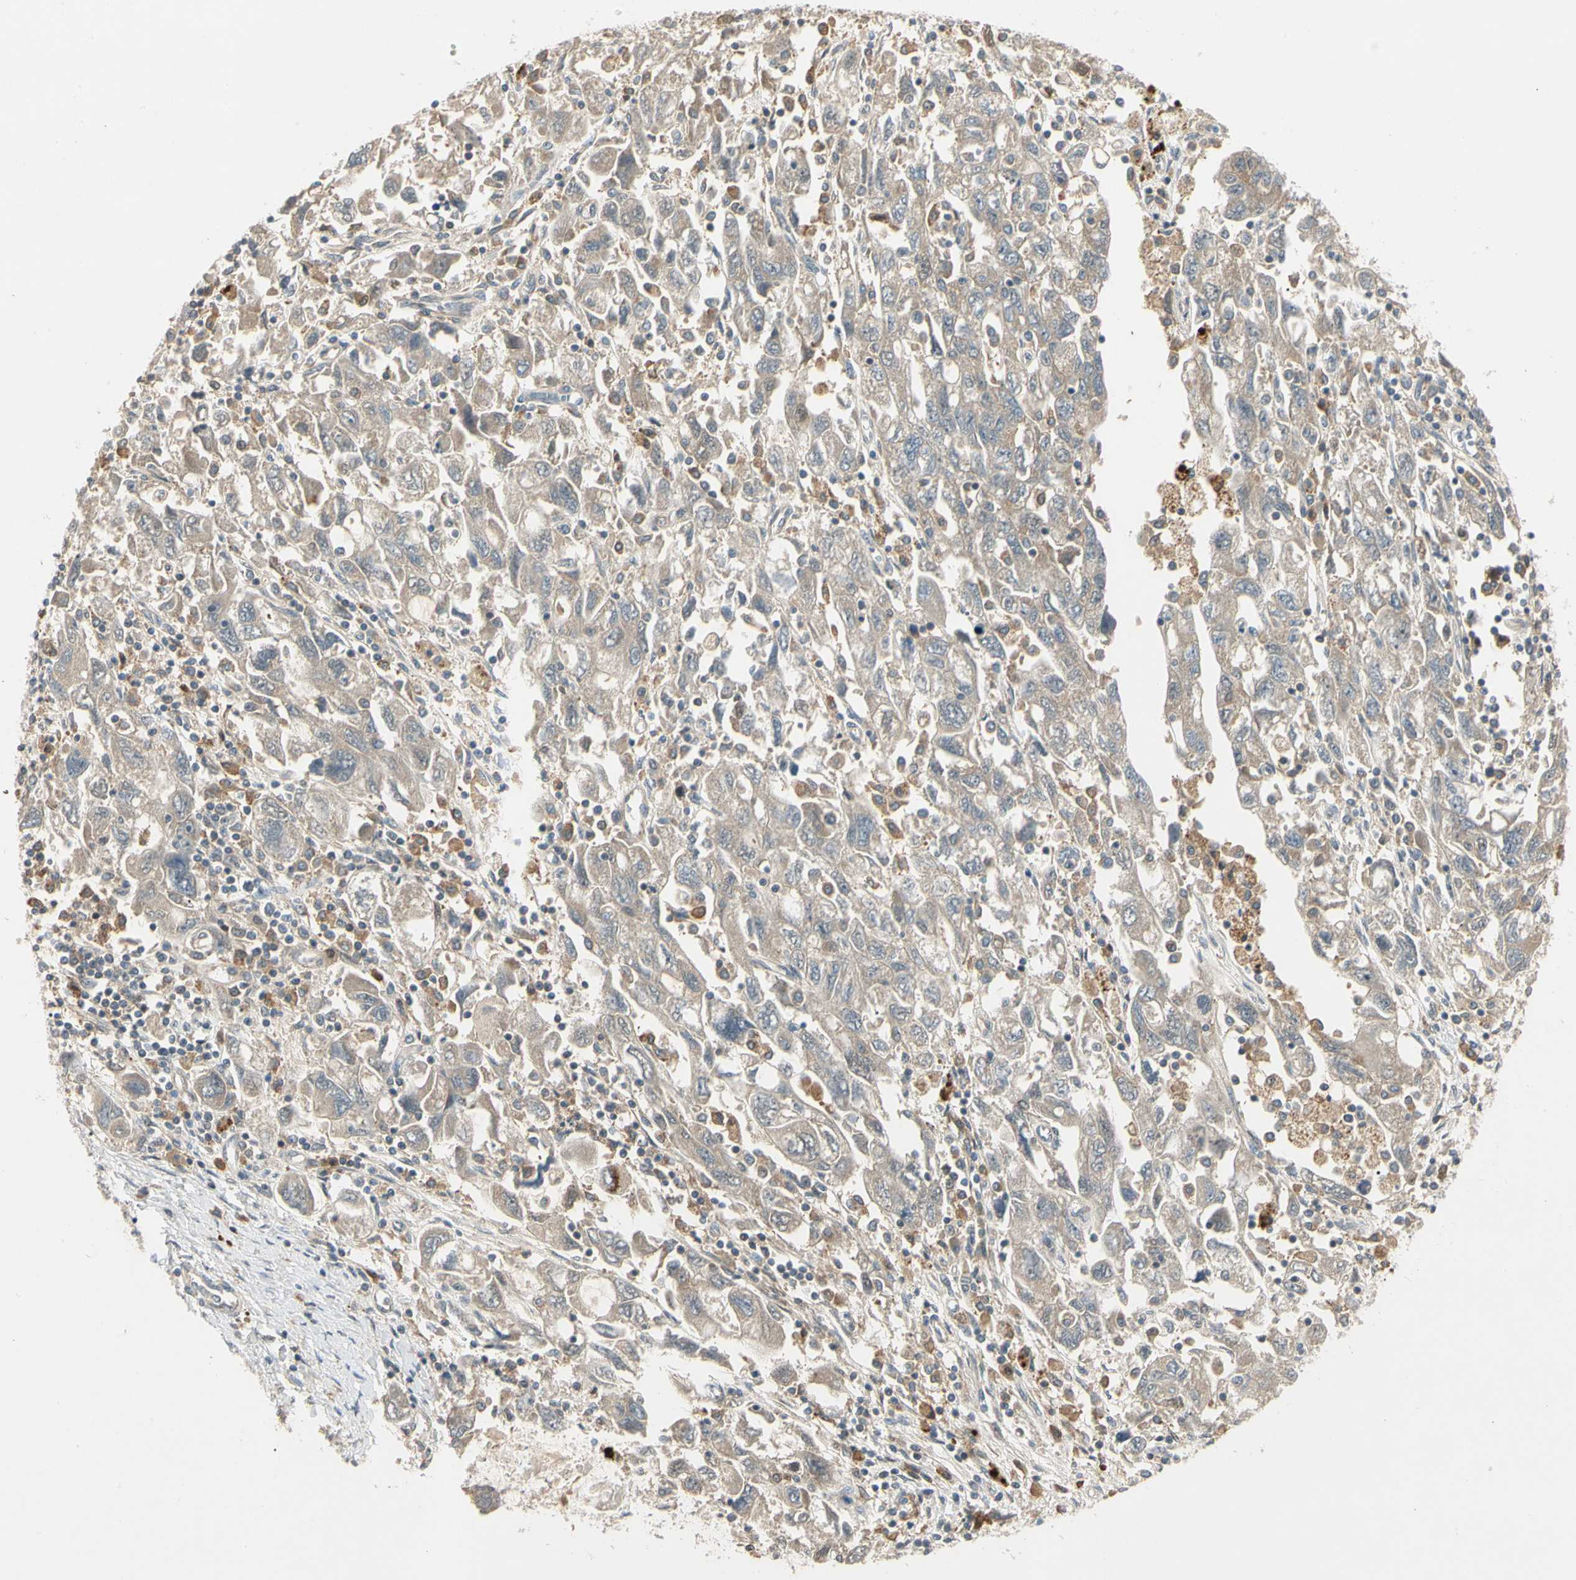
{"staining": {"intensity": "weak", "quantity": ">75%", "location": "cytoplasmic/membranous"}, "tissue": "ovarian cancer", "cell_type": "Tumor cells", "image_type": "cancer", "snomed": [{"axis": "morphology", "description": "Carcinoma, NOS"}, {"axis": "morphology", "description": "Cystadenocarcinoma, serous, NOS"}, {"axis": "topography", "description": "Ovary"}], "caption": "Ovarian cancer (carcinoma) stained for a protein (brown) shows weak cytoplasmic/membranous positive staining in approximately >75% of tumor cells.", "gene": "F2R", "patient": {"sex": "female", "age": 69}}